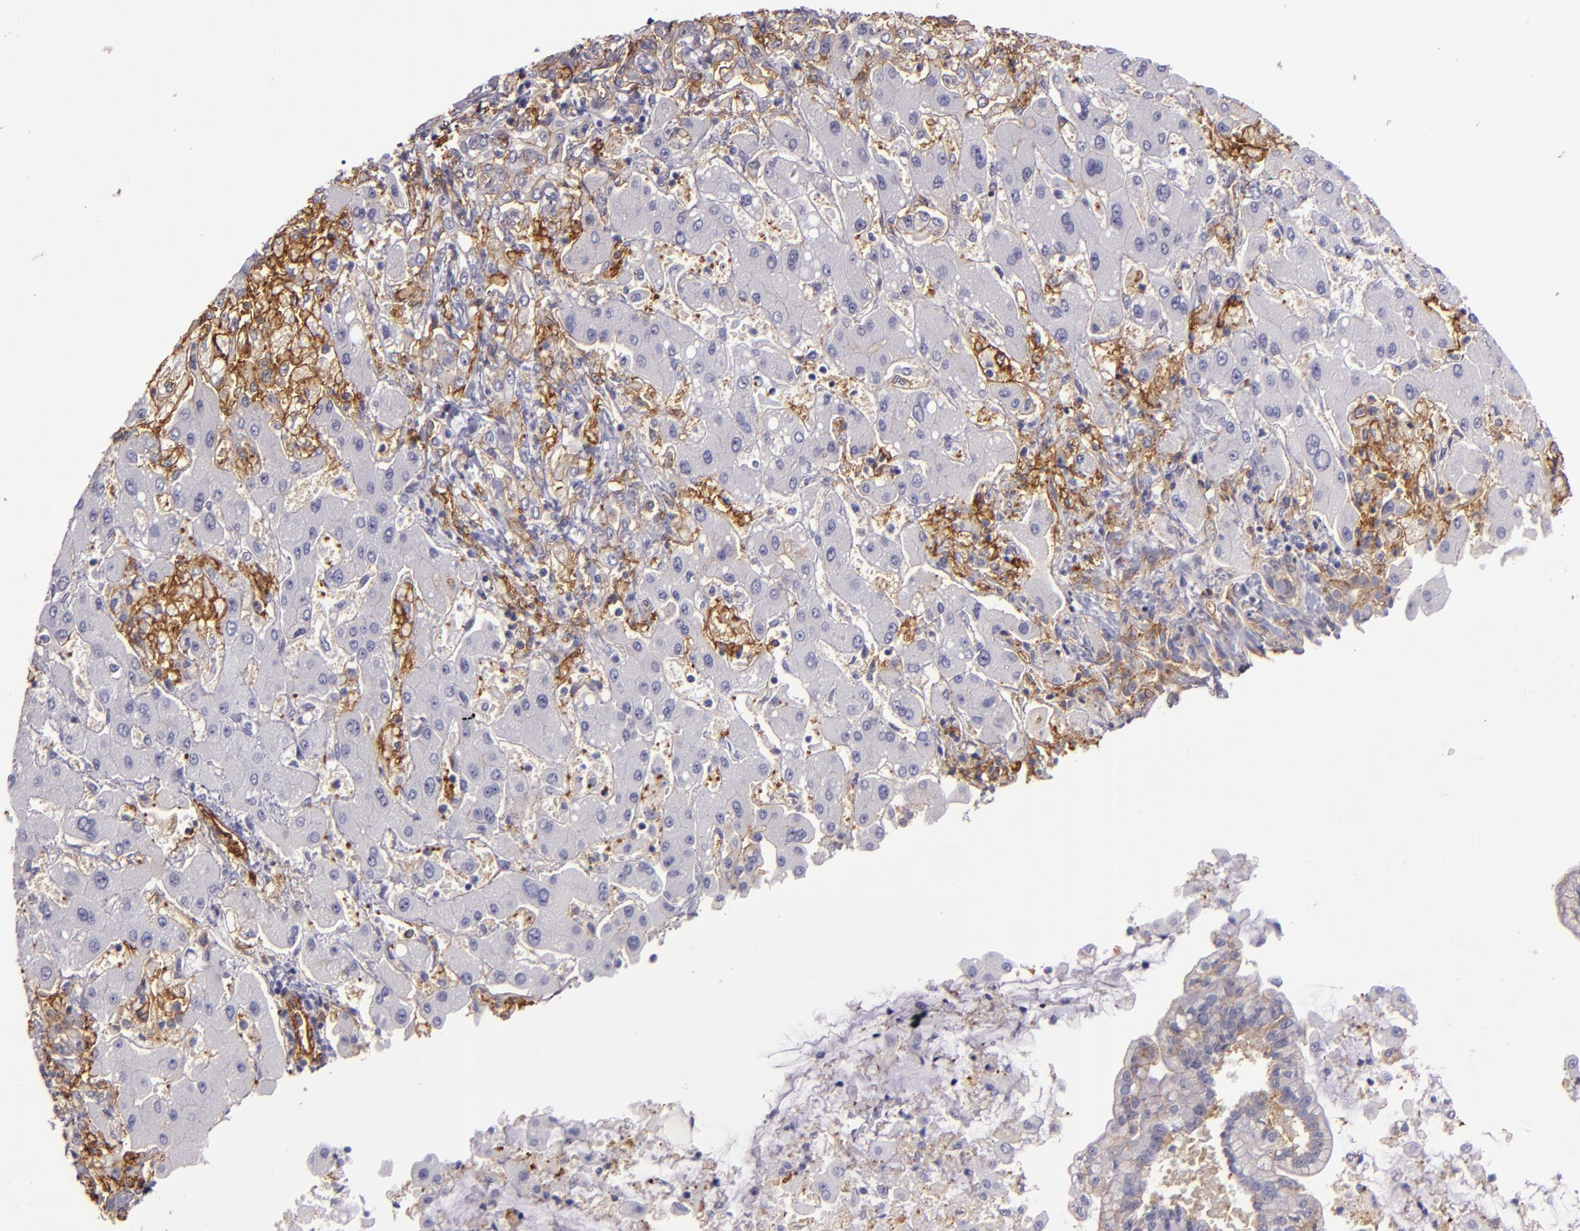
{"staining": {"intensity": "negative", "quantity": "none", "location": "none"}, "tissue": "liver cancer", "cell_type": "Tumor cells", "image_type": "cancer", "snomed": [{"axis": "morphology", "description": "Cholangiocarcinoma"}, {"axis": "topography", "description": "Liver"}], "caption": "This histopathology image is of liver cancer (cholangiocarcinoma) stained with immunohistochemistry to label a protein in brown with the nuclei are counter-stained blue. There is no expression in tumor cells.", "gene": "CD9", "patient": {"sex": "male", "age": 50}}